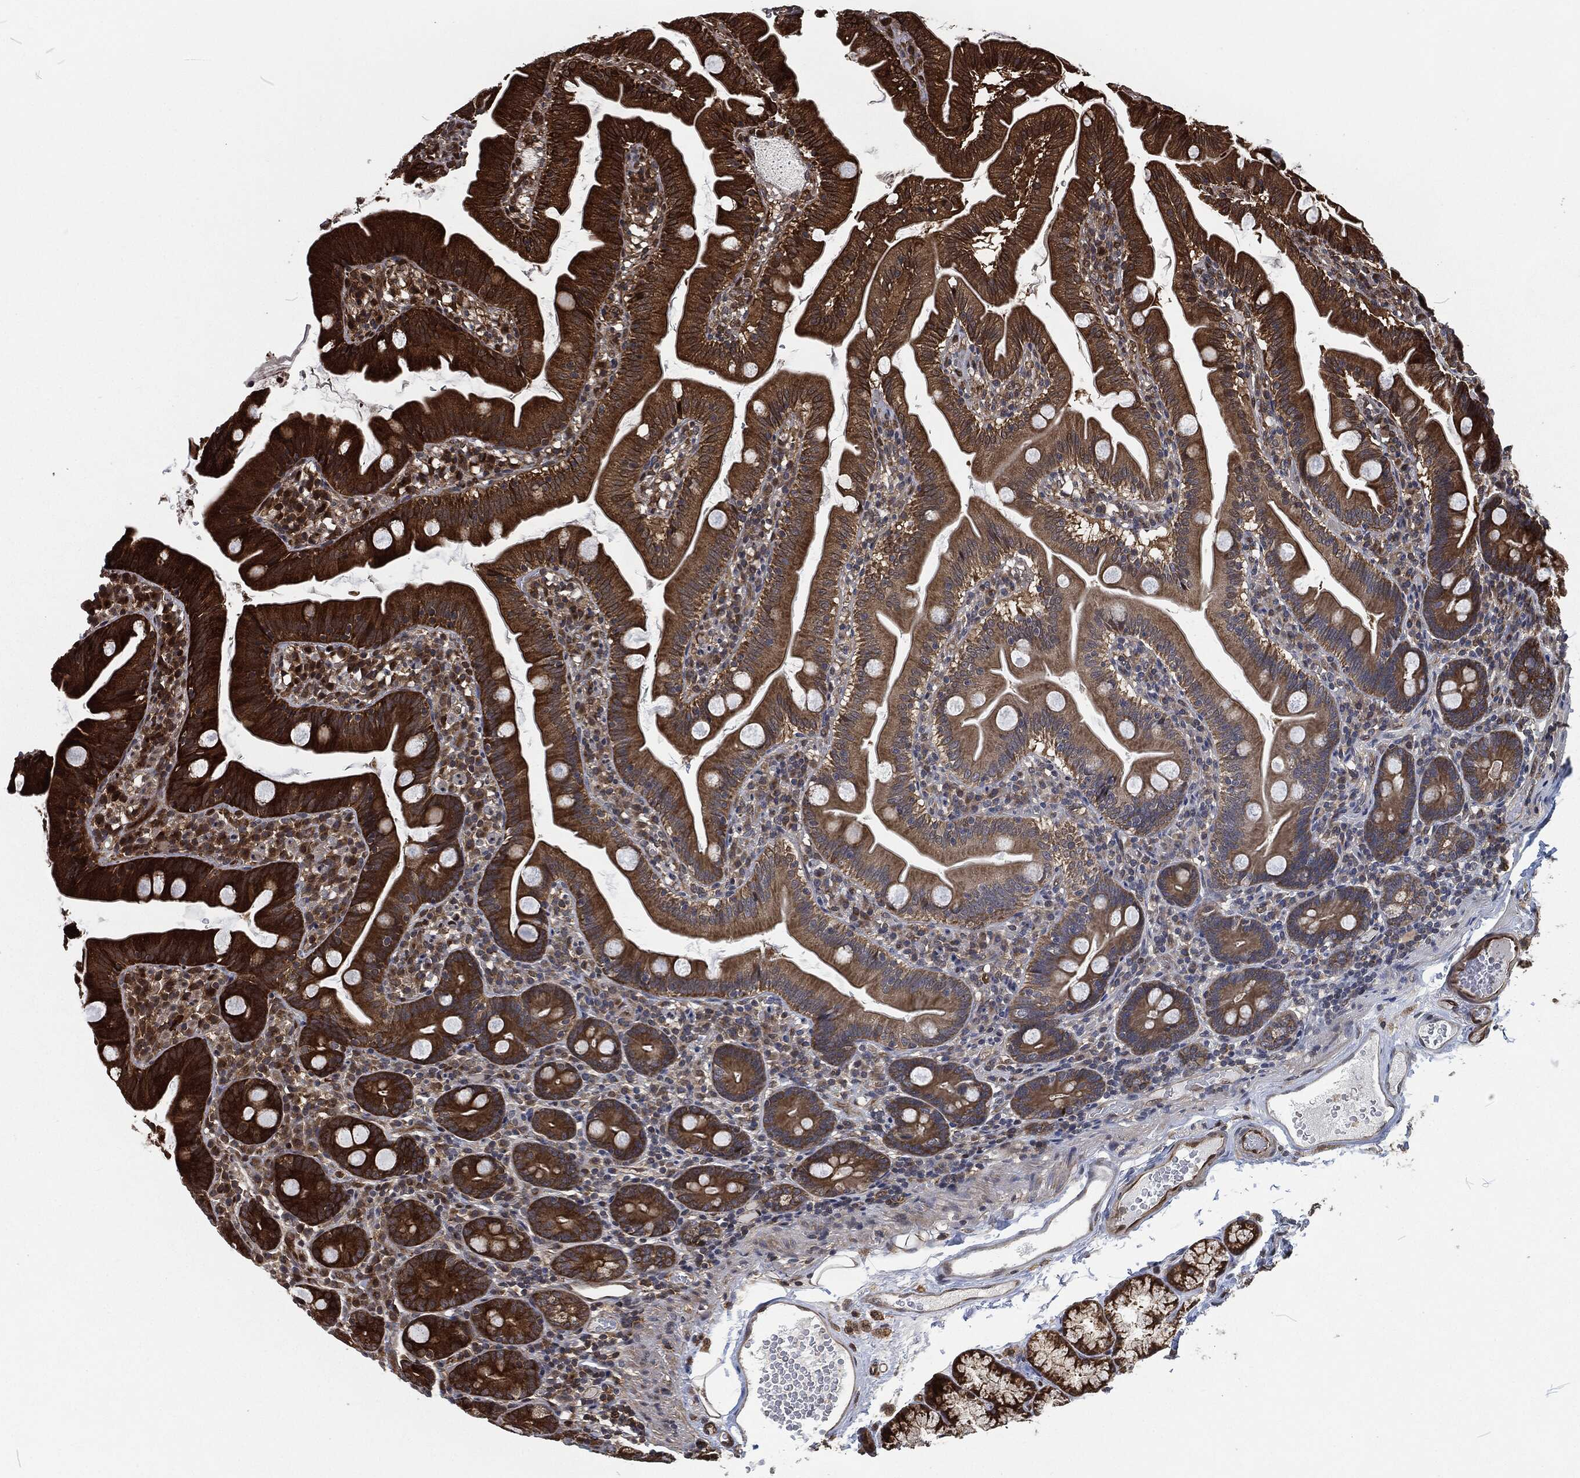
{"staining": {"intensity": "strong", "quantity": "25%-75%", "location": "cytoplasmic/membranous"}, "tissue": "duodenum", "cell_type": "Glandular cells", "image_type": "normal", "snomed": [{"axis": "morphology", "description": "Normal tissue, NOS"}, {"axis": "topography", "description": "Duodenum"}], "caption": "Human duodenum stained with a brown dye shows strong cytoplasmic/membranous positive staining in approximately 25%-75% of glandular cells.", "gene": "CMPK2", "patient": {"sex": "female", "age": 67}}